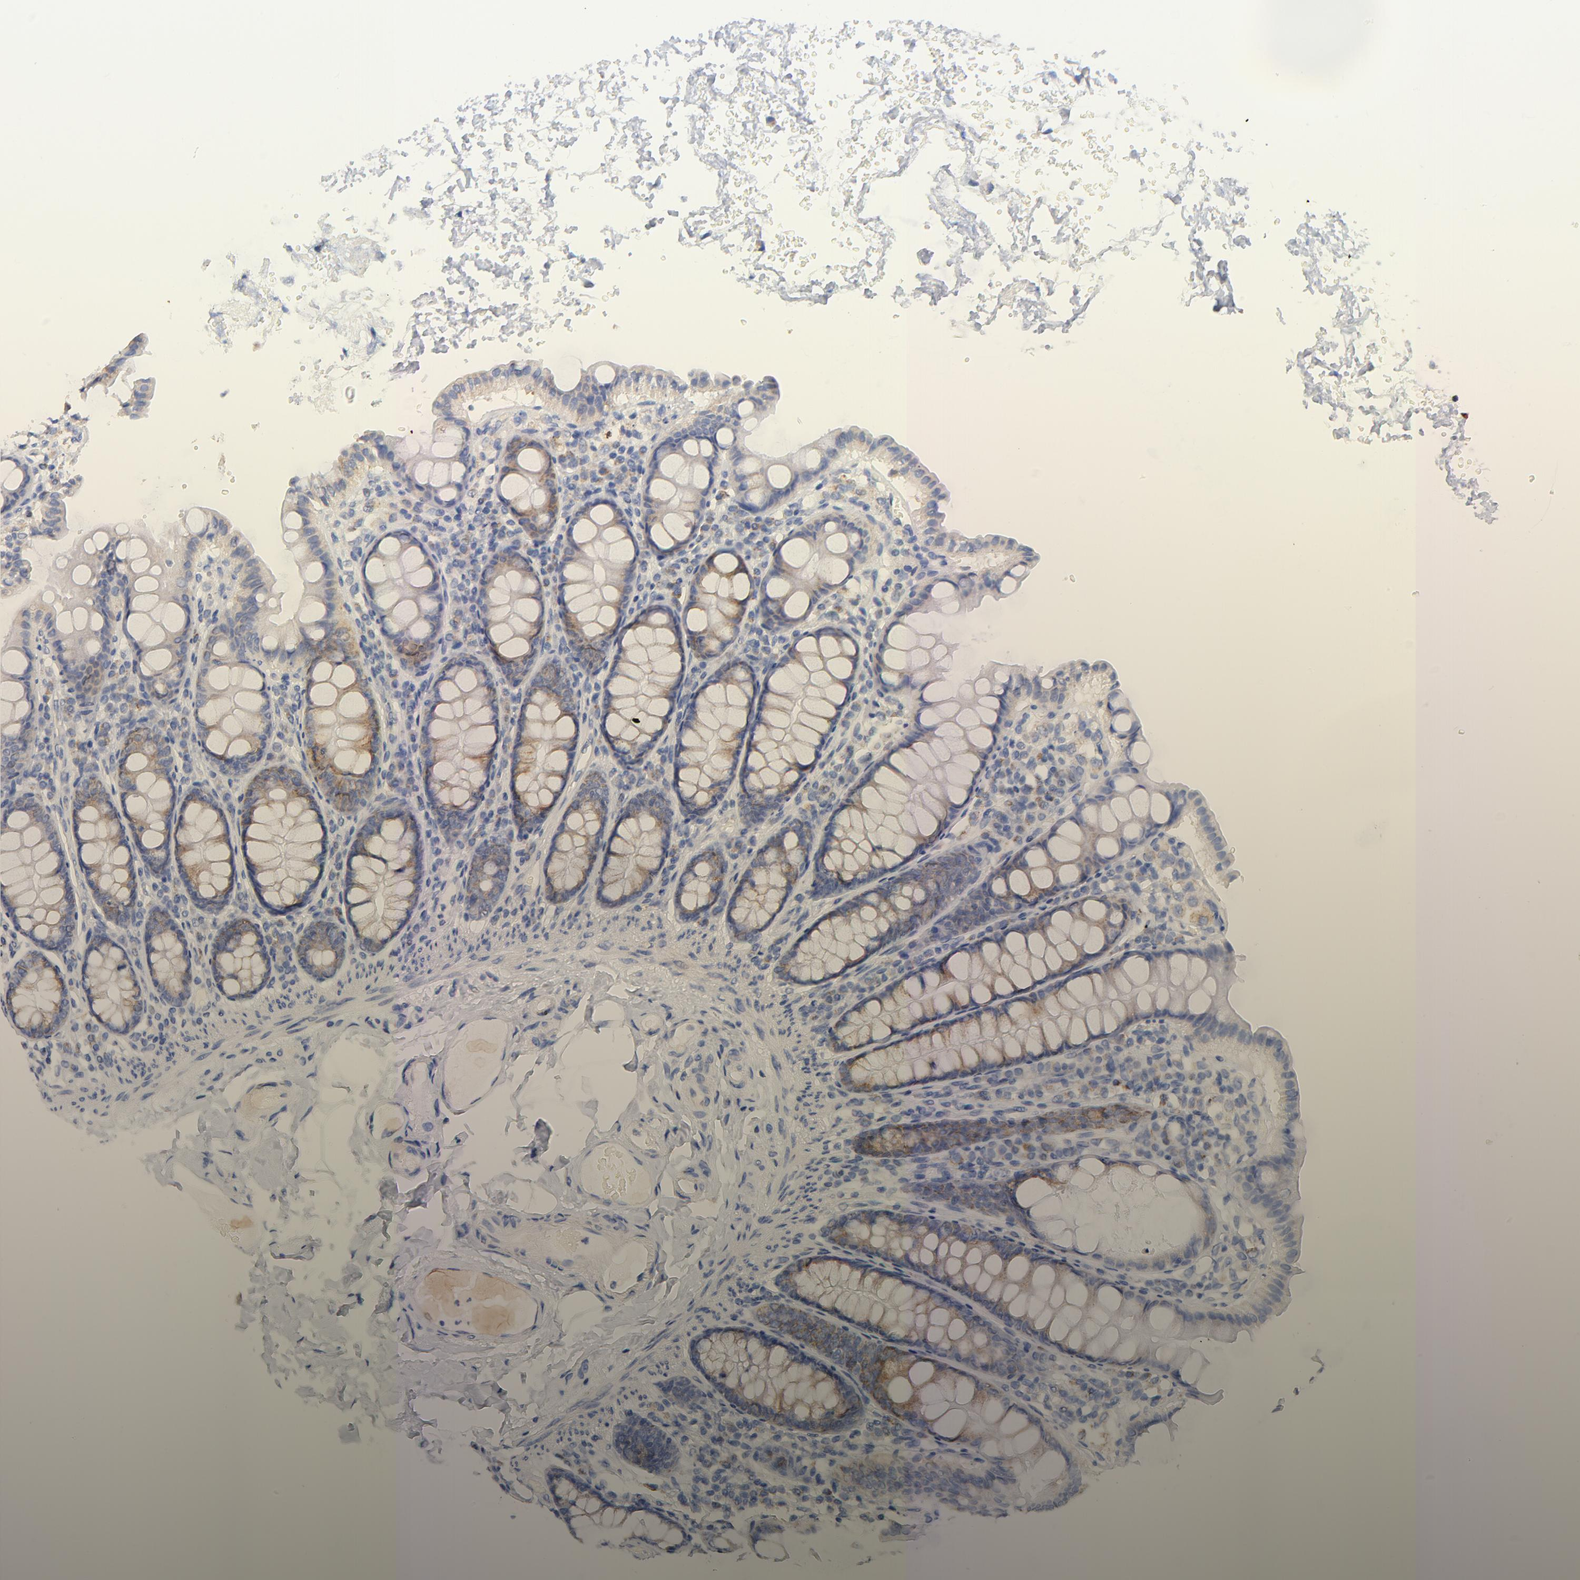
{"staining": {"intensity": "negative", "quantity": "none", "location": "none"}, "tissue": "colon", "cell_type": "Endothelial cells", "image_type": "normal", "snomed": [{"axis": "morphology", "description": "Normal tissue, NOS"}, {"axis": "topography", "description": "Colon"}], "caption": "Photomicrograph shows no significant protein expression in endothelial cells of unremarkable colon.", "gene": "ATP5F1D", "patient": {"sex": "female", "age": 61}}